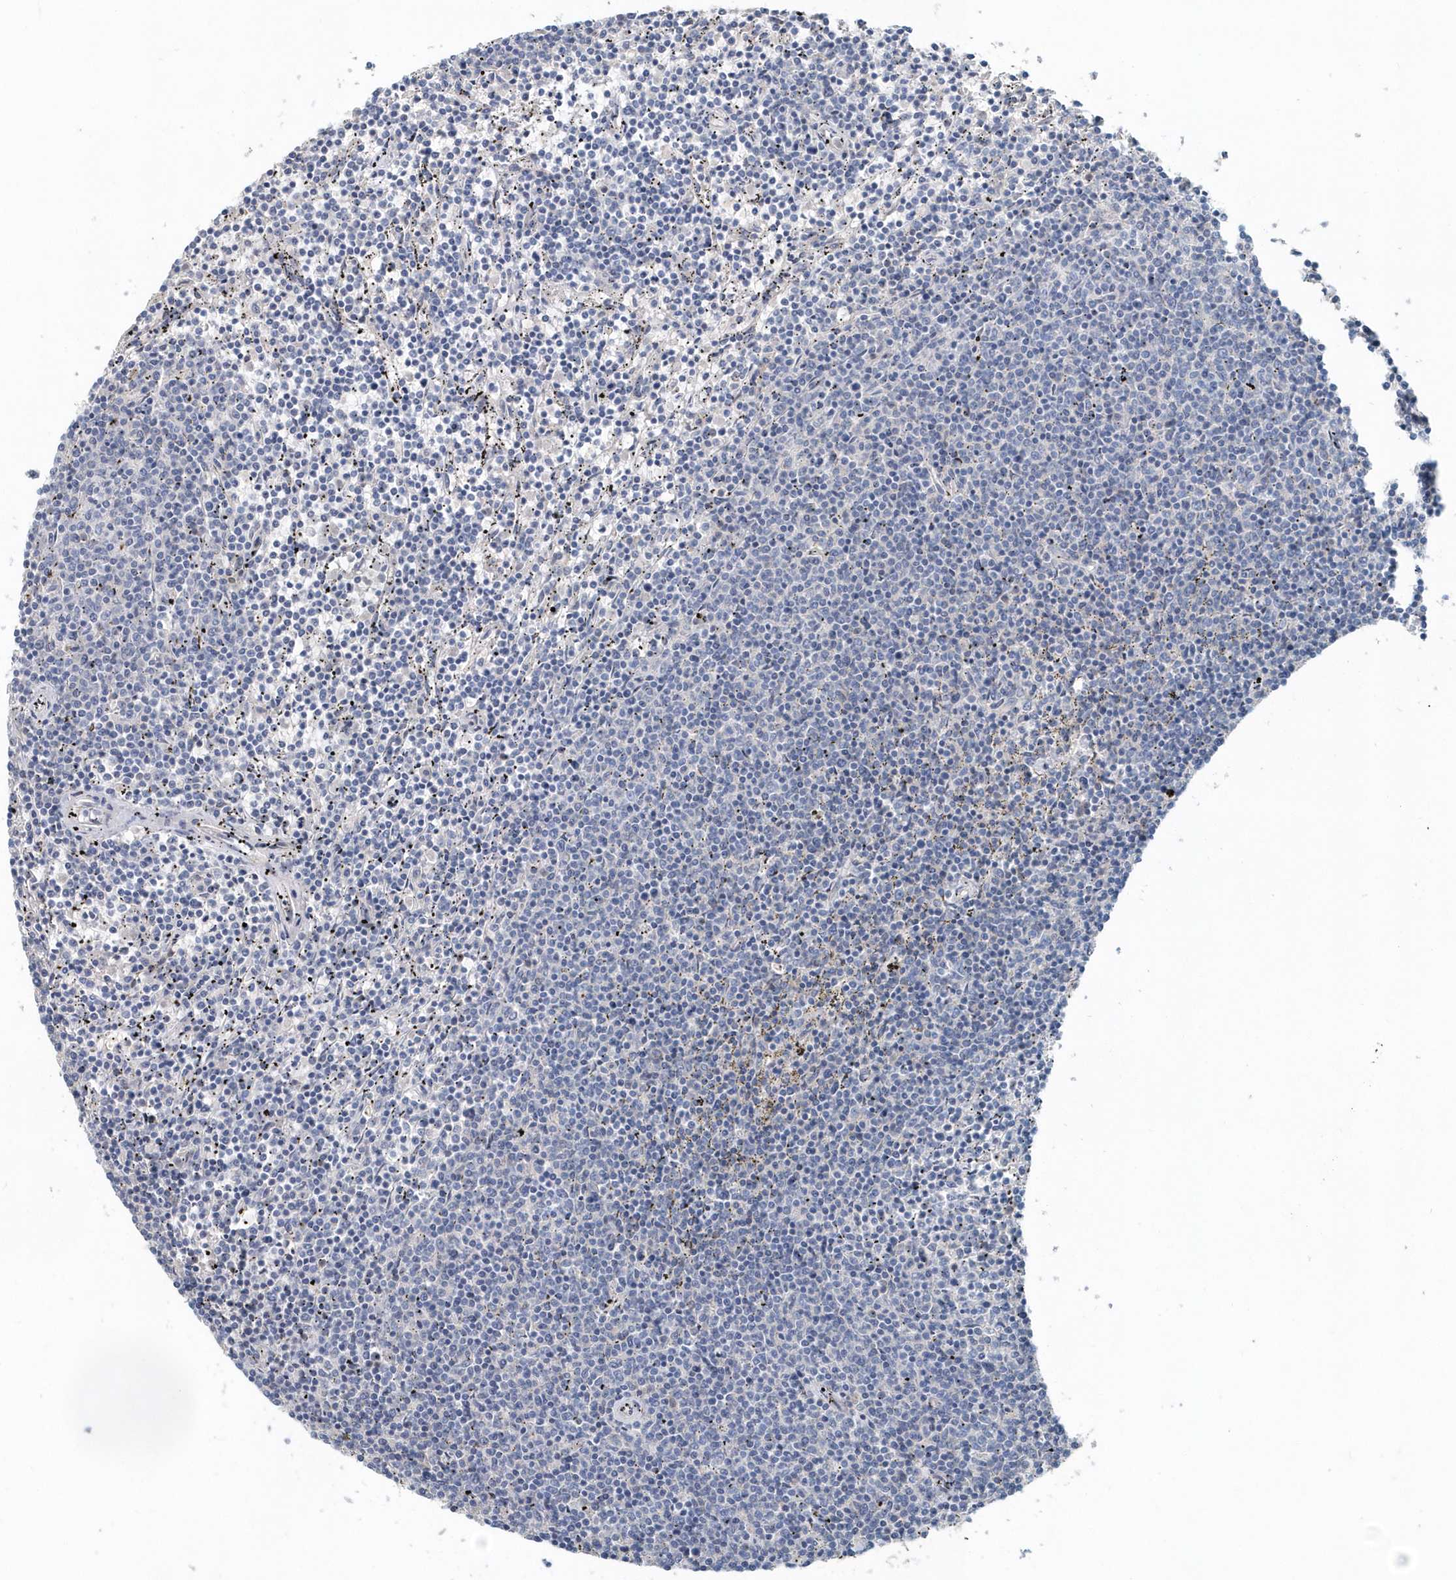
{"staining": {"intensity": "negative", "quantity": "none", "location": "none"}, "tissue": "lymphoma", "cell_type": "Tumor cells", "image_type": "cancer", "snomed": [{"axis": "morphology", "description": "Malignant lymphoma, non-Hodgkin's type, Low grade"}, {"axis": "topography", "description": "Spleen"}], "caption": "The micrograph displays no significant staining in tumor cells of malignant lymphoma, non-Hodgkin's type (low-grade).", "gene": "PFN2", "patient": {"sex": "female", "age": 50}}